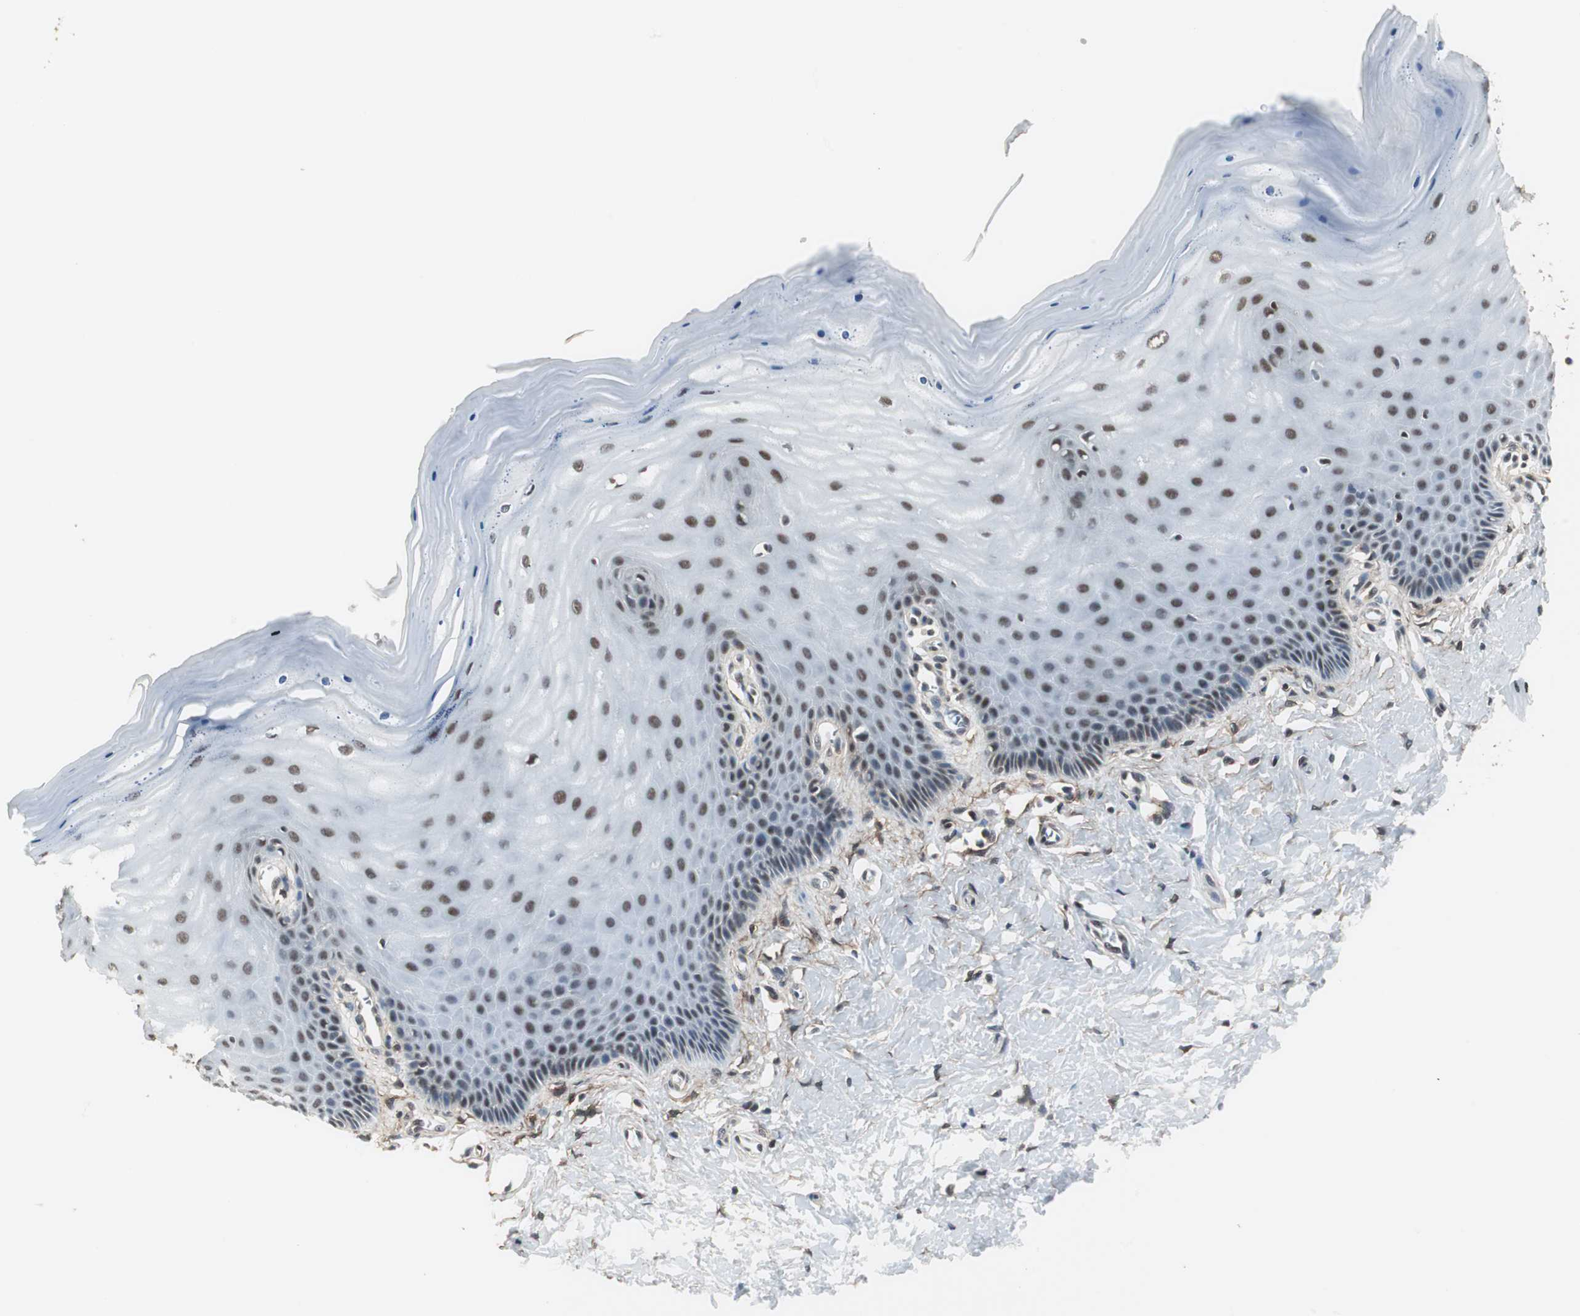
{"staining": {"intensity": "moderate", "quantity": ">75%", "location": "nuclear"}, "tissue": "cervix", "cell_type": "Glandular cells", "image_type": "normal", "snomed": [{"axis": "morphology", "description": "Normal tissue, NOS"}, {"axis": "topography", "description": "Cervix"}], "caption": "Unremarkable cervix reveals moderate nuclear expression in approximately >75% of glandular cells, visualized by immunohistochemistry.", "gene": "MKX", "patient": {"sex": "female", "age": 55}}